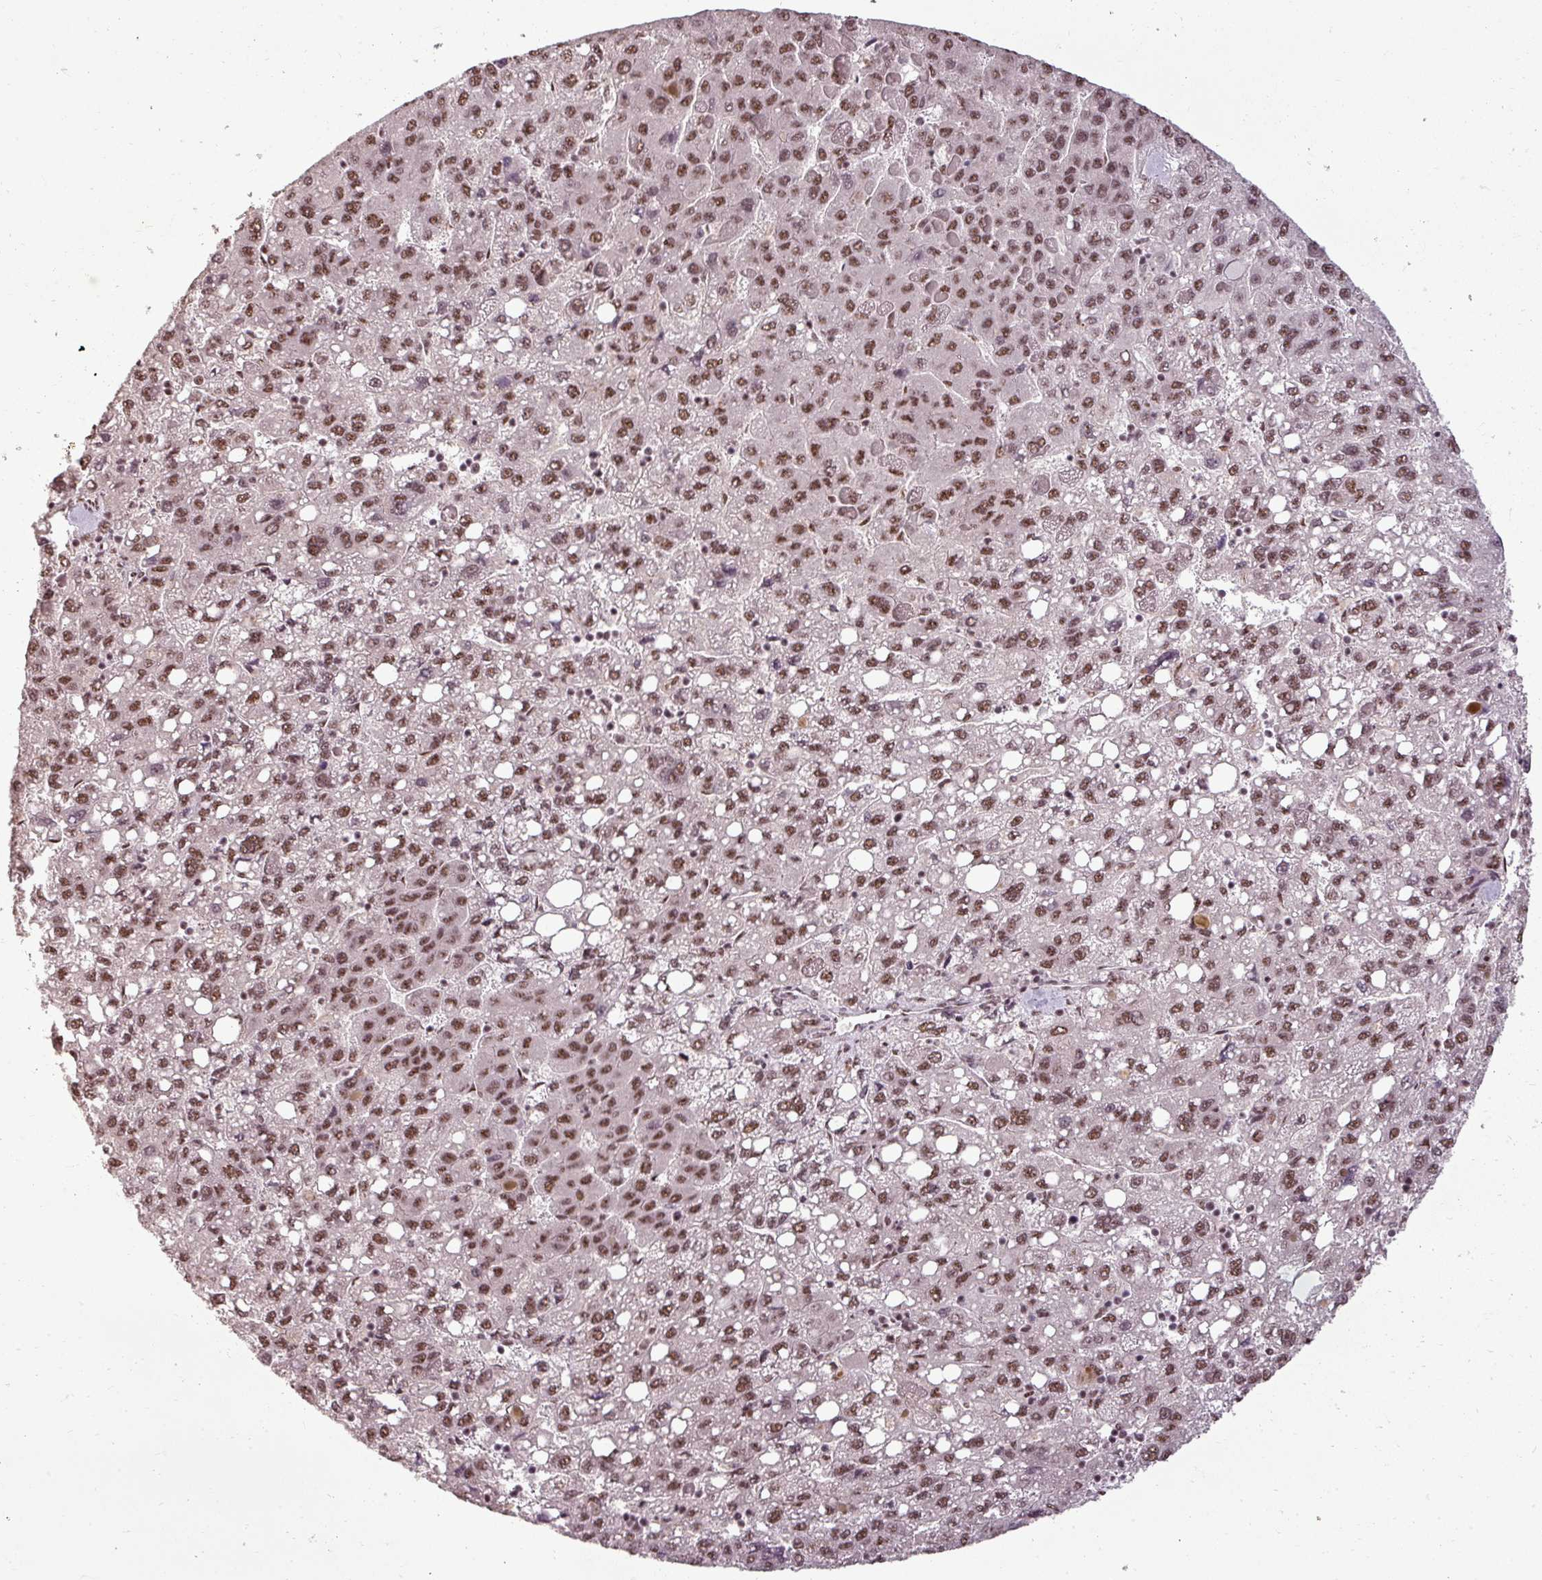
{"staining": {"intensity": "strong", "quantity": ">75%", "location": "nuclear"}, "tissue": "liver cancer", "cell_type": "Tumor cells", "image_type": "cancer", "snomed": [{"axis": "morphology", "description": "Carcinoma, Hepatocellular, NOS"}, {"axis": "topography", "description": "Liver"}], "caption": "About >75% of tumor cells in liver cancer show strong nuclear protein positivity as visualized by brown immunohistochemical staining.", "gene": "BCAS3", "patient": {"sex": "female", "age": 82}}